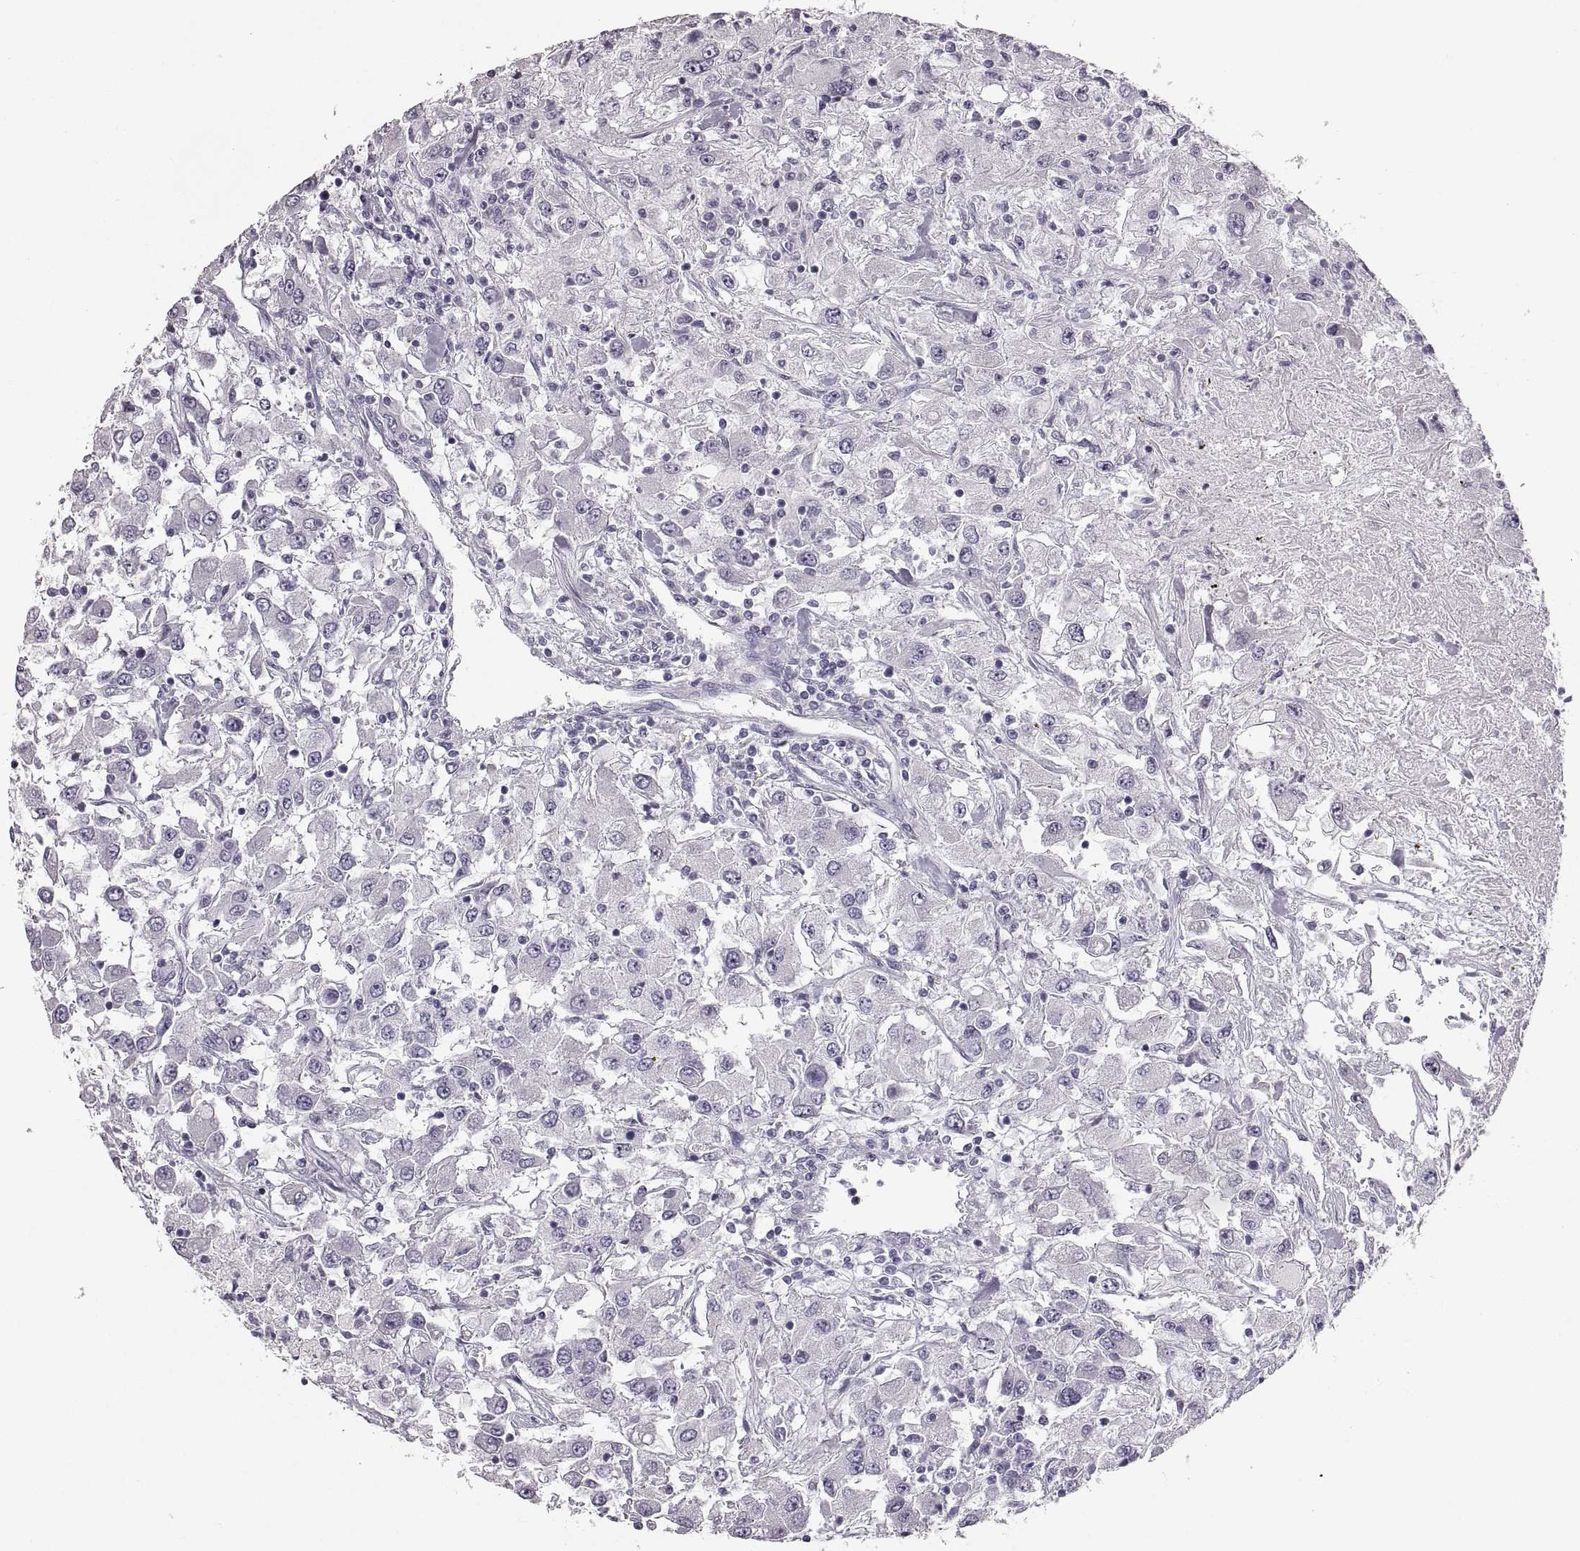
{"staining": {"intensity": "negative", "quantity": "none", "location": "none"}, "tissue": "renal cancer", "cell_type": "Tumor cells", "image_type": "cancer", "snomed": [{"axis": "morphology", "description": "Adenocarcinoma, NOS"}, {"axis": "topography", "description": "Kidney"}], "caption": "This is a image of immunohistochemistry (IHC) staining of renal cancer, which shows no staining in tumor cells.", "gene": "RDH13", "patient": {"sex": "female", "age": 67}}